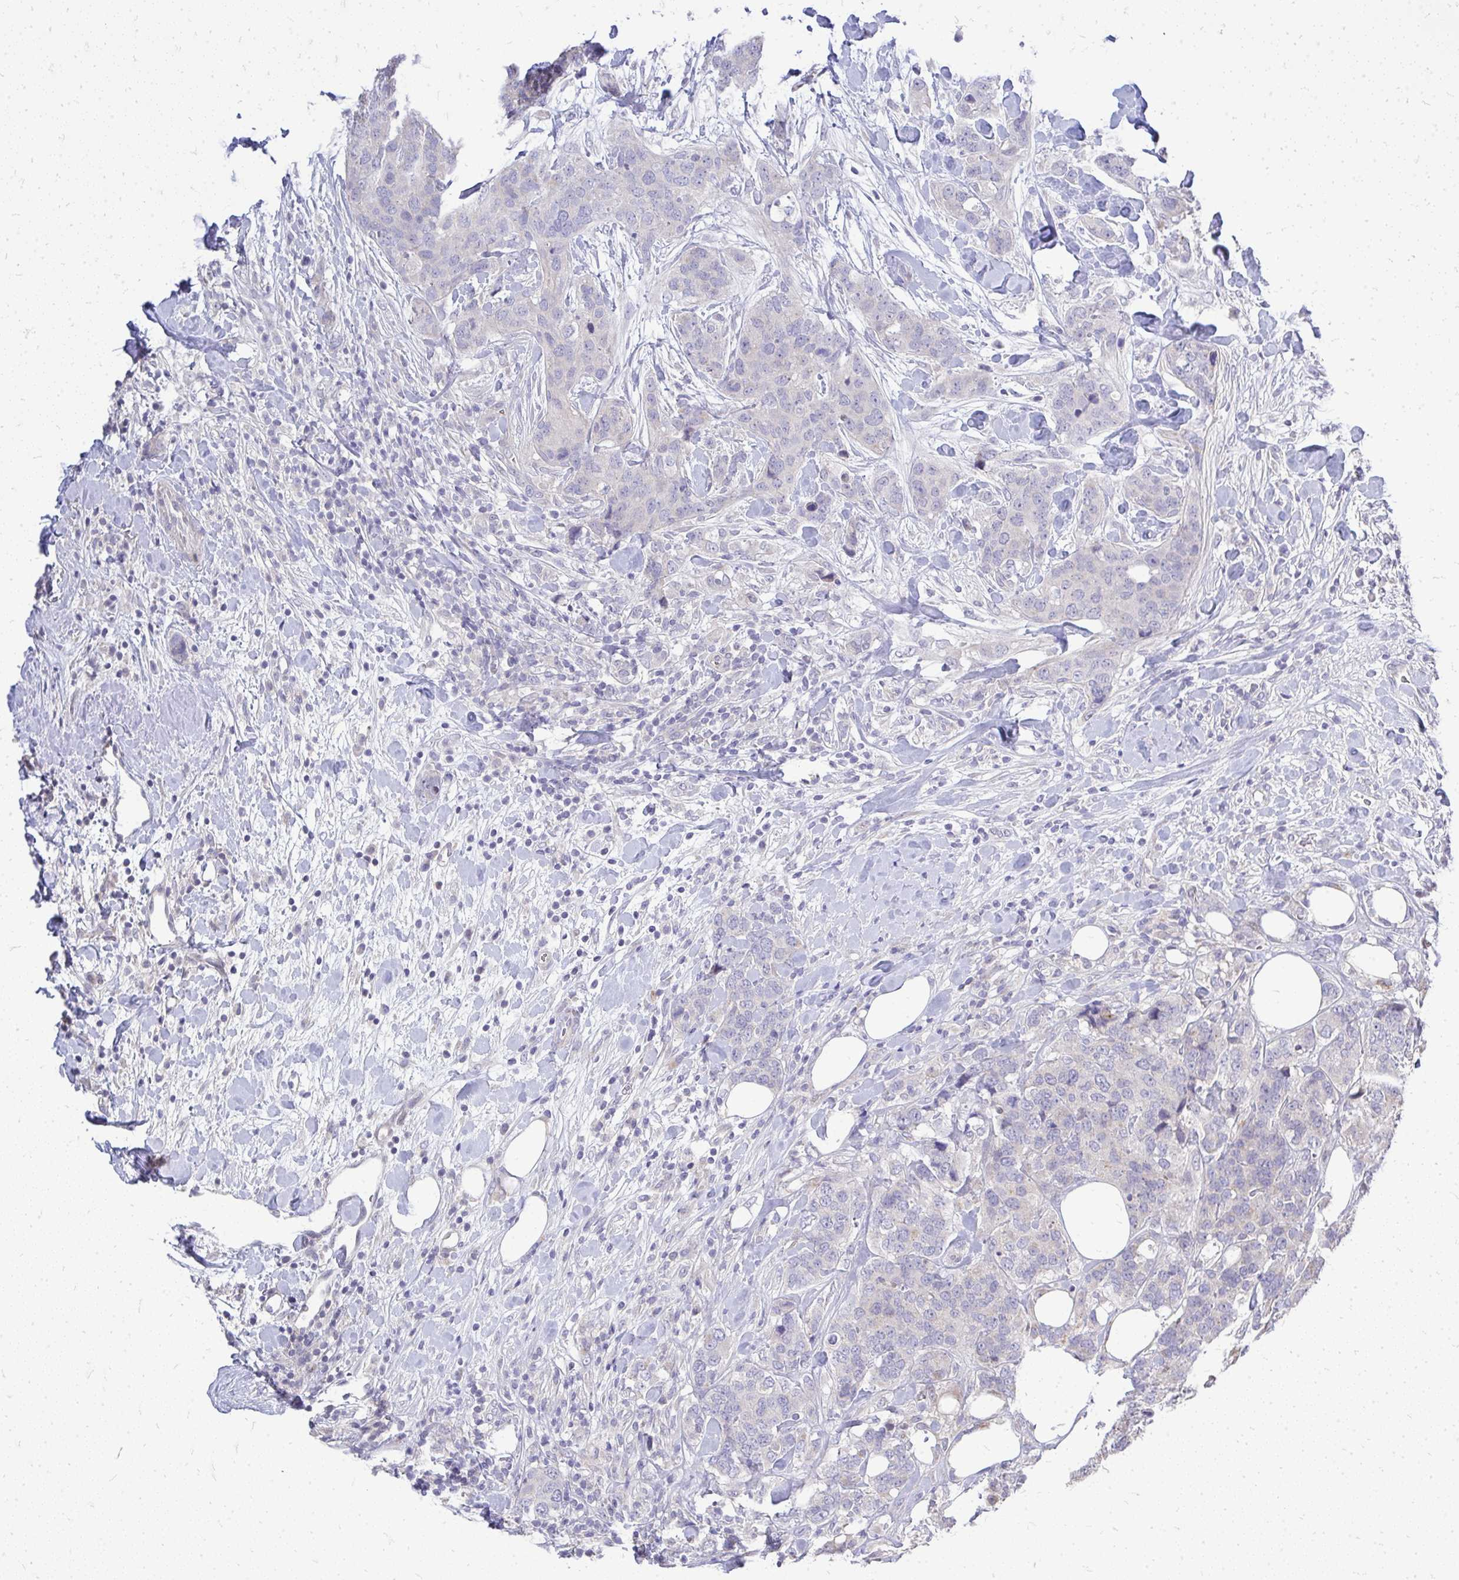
{"staining": {"intensity": "negative", "quantity": "none", "location": "none"}, "tissue": "breast cancer", "cell_type": "Tumor cells", "image_type": "cancer", "snomed": [{"axis": "morphology", "description": "Lobular carcinoma"}, {"axis": "topography", "description": "Breast"}], "caption": "Tumor cells are negative for brown protein staining in breast cancer.", "gene": "OR8D1", "patient": {"sex": "female", "age": 59}}